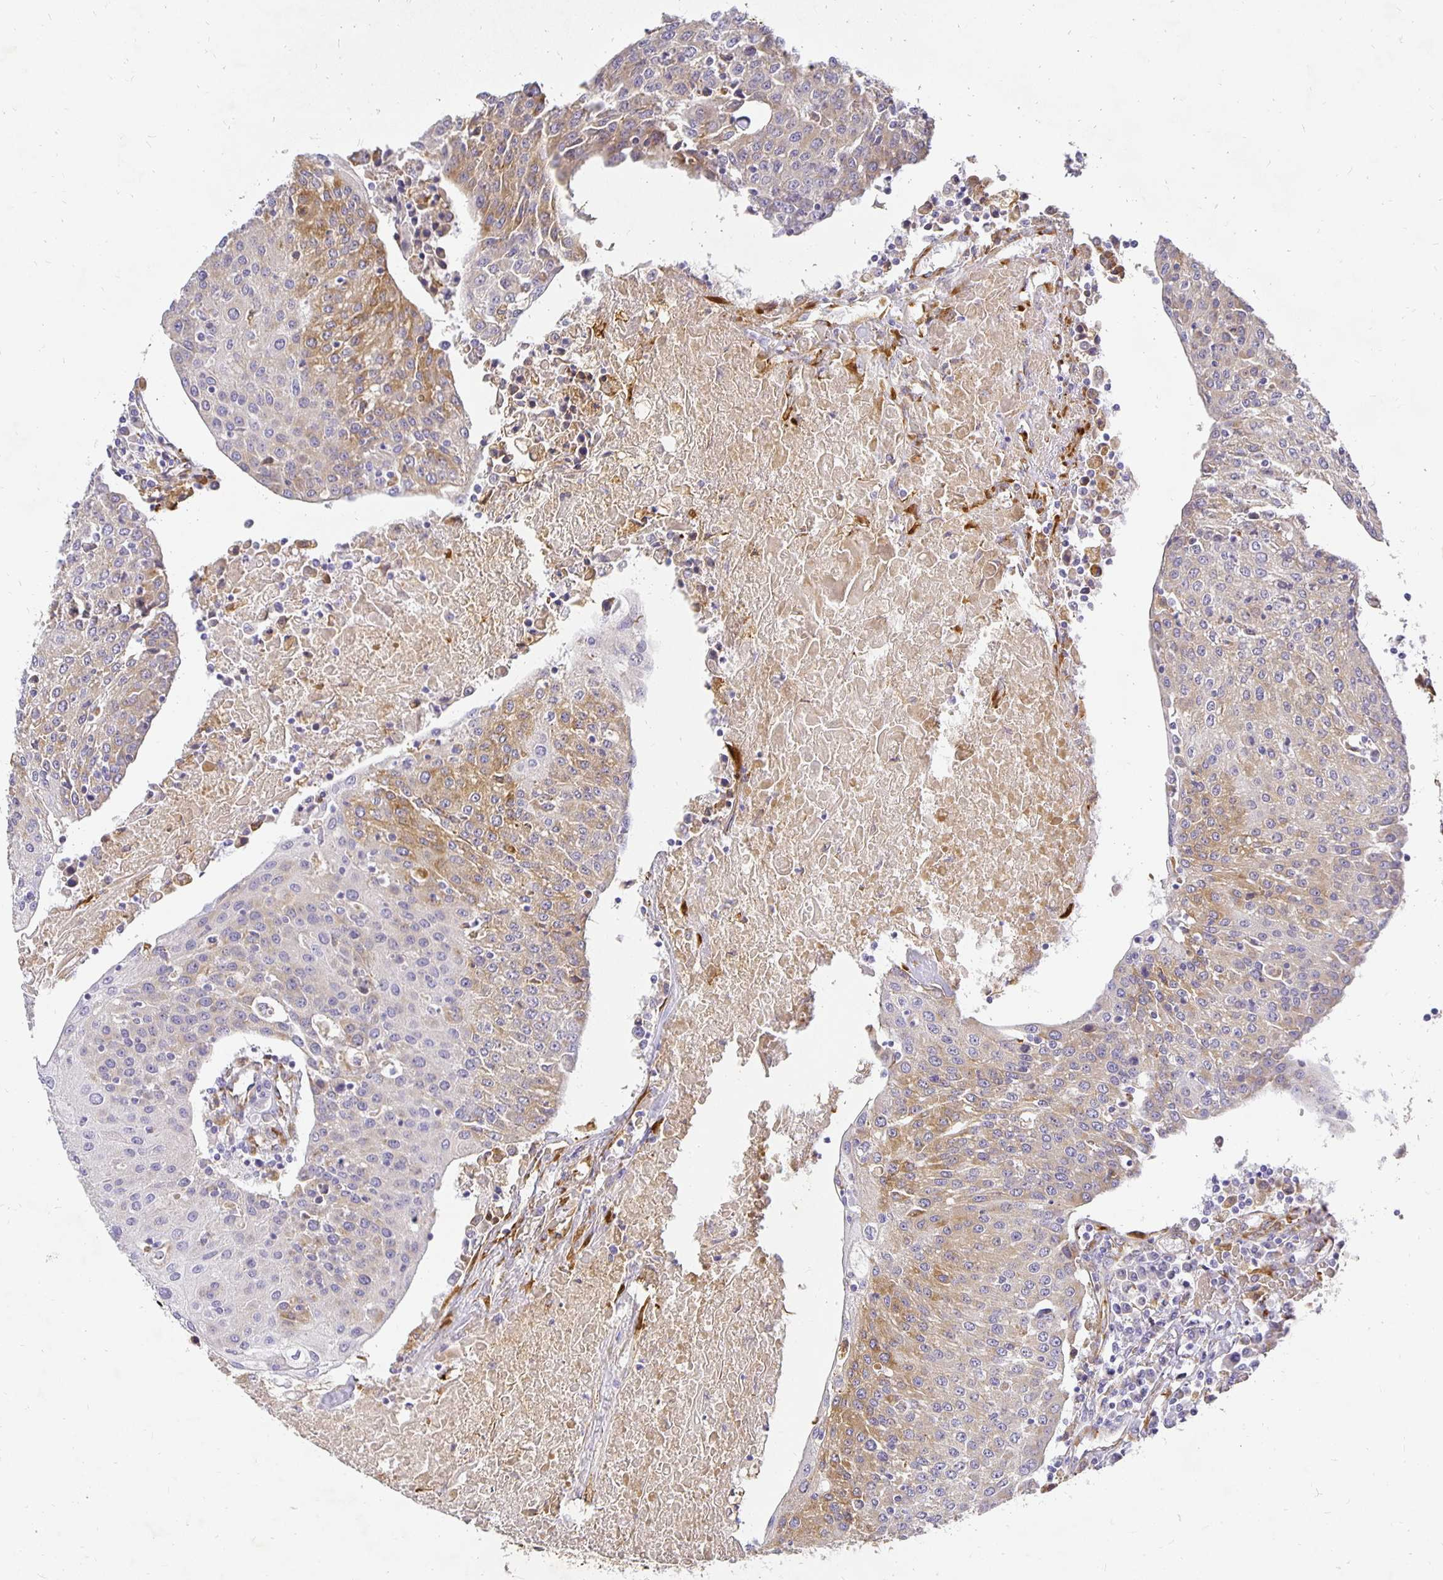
{"staining": {"intensity": "moderate", "quantity": "<25%", "location": "cytoplasmic/membranous"}, "tissue": "urothelial cancer", "cell_type": "Tumor cells", "image_type": "cancer", "snomed": [{"axis": "morphology", "description": "Urothelial carcinoma, High grade"}, {"axis": "topography", "description": "Urinary bladder"}], "caption": "Protein expression analysis of human urothelial cancer reveals moderate cytoplasmic/membranous staining in about <25% of tumor cells.", "gene": "PLOD1", "patient": {"sex": "female", "age": 85}}